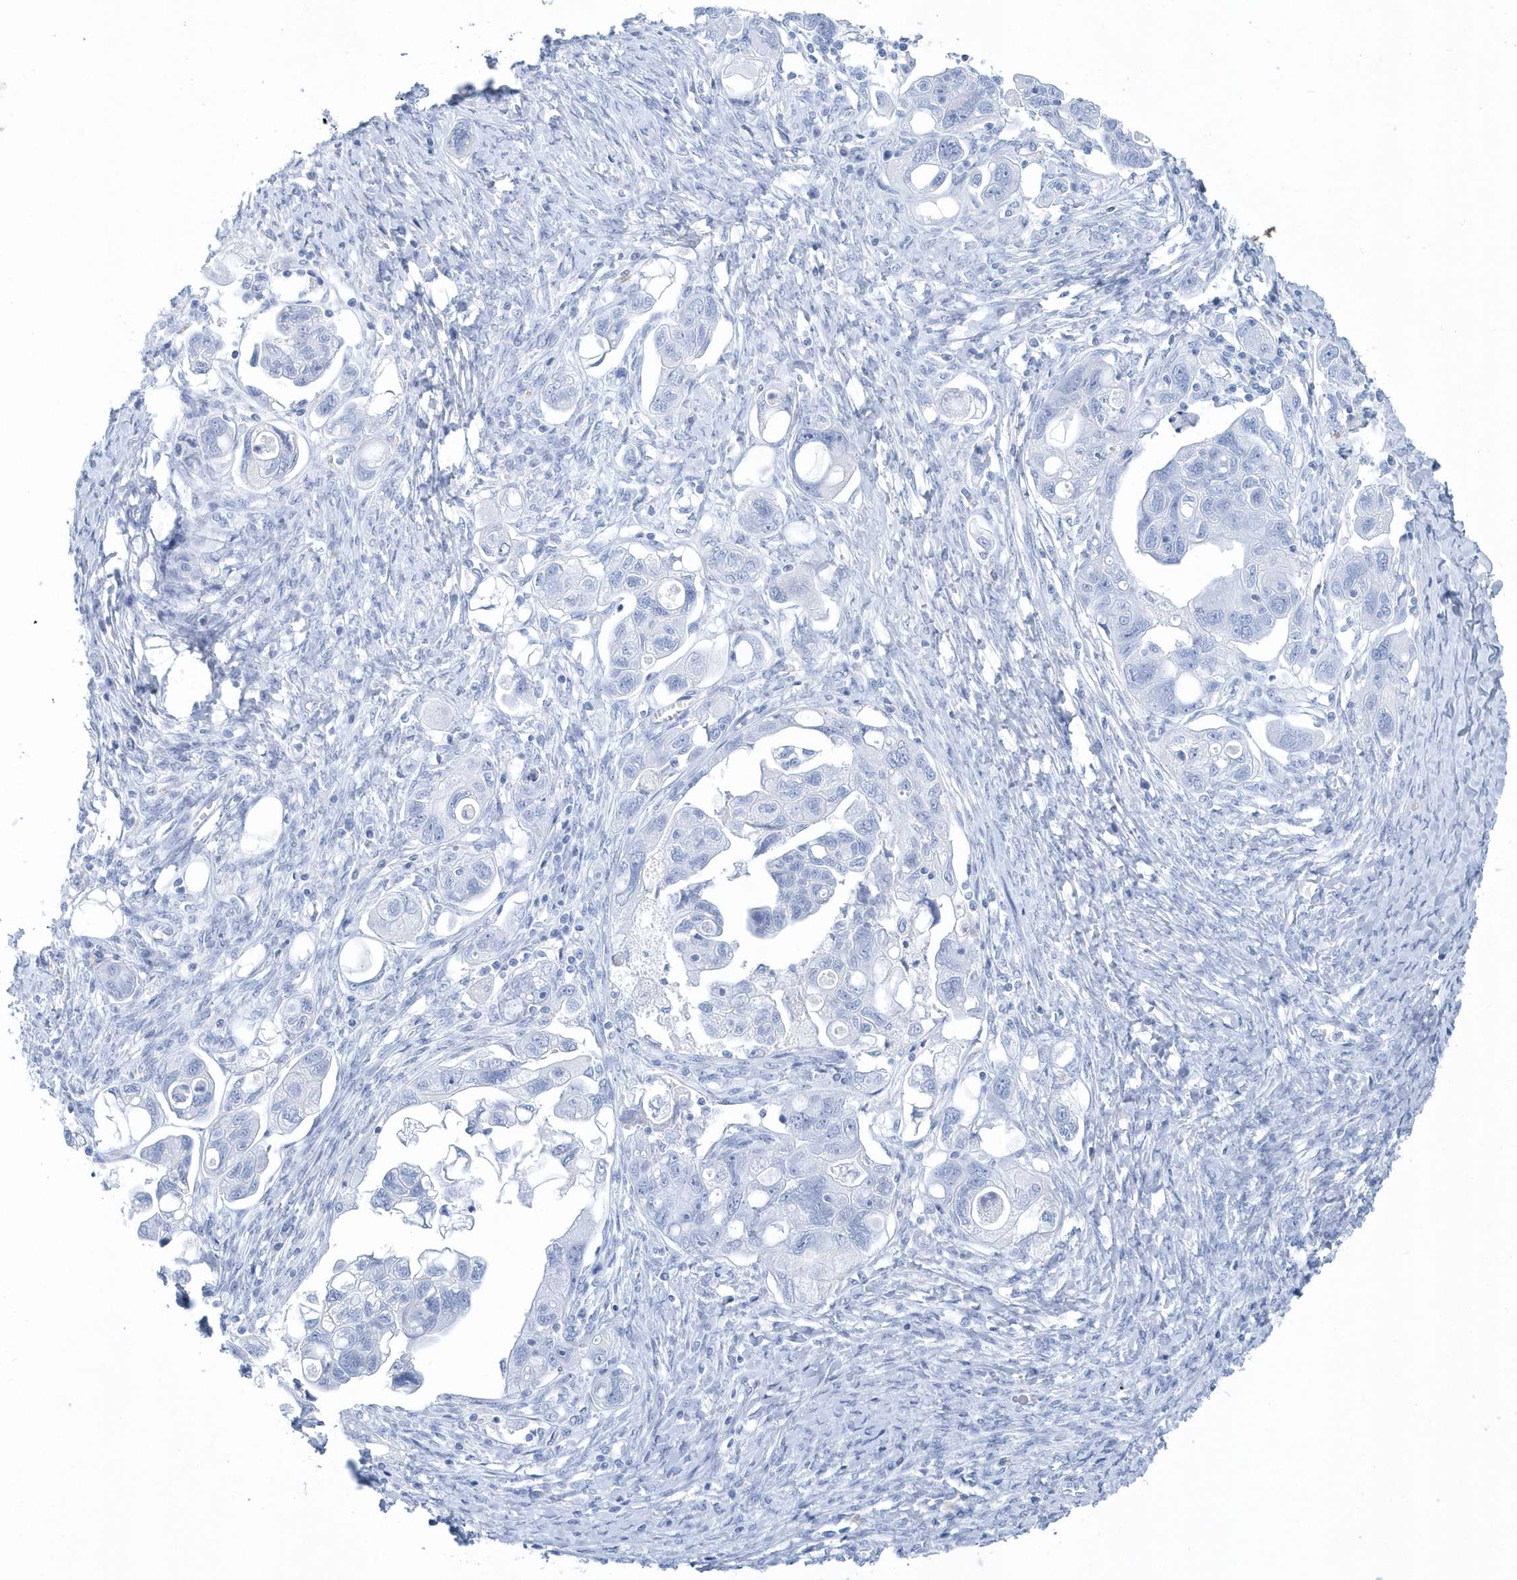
{"staining": {"intensity": "negative", "quantity": "none", "location": "none"}, "tissue": "ovarian cancer", "cell_type": "Tumor cells", "image_type": "cancer", "snomed": [{"axis": "morphology", "description": "Carcinoma, NOS"}, {"axis": "morphology", "description": "Cystadenocarcinoma, serous, NOS"}, {"axis": "topography", "description": "Ovary"}], "caption": "Photomicrograph shows no protein staining in tumor cells of ovarian carcinoma tissue.", "gene": "PTPRO", "patient": {"sex": "female", "age": 69}}